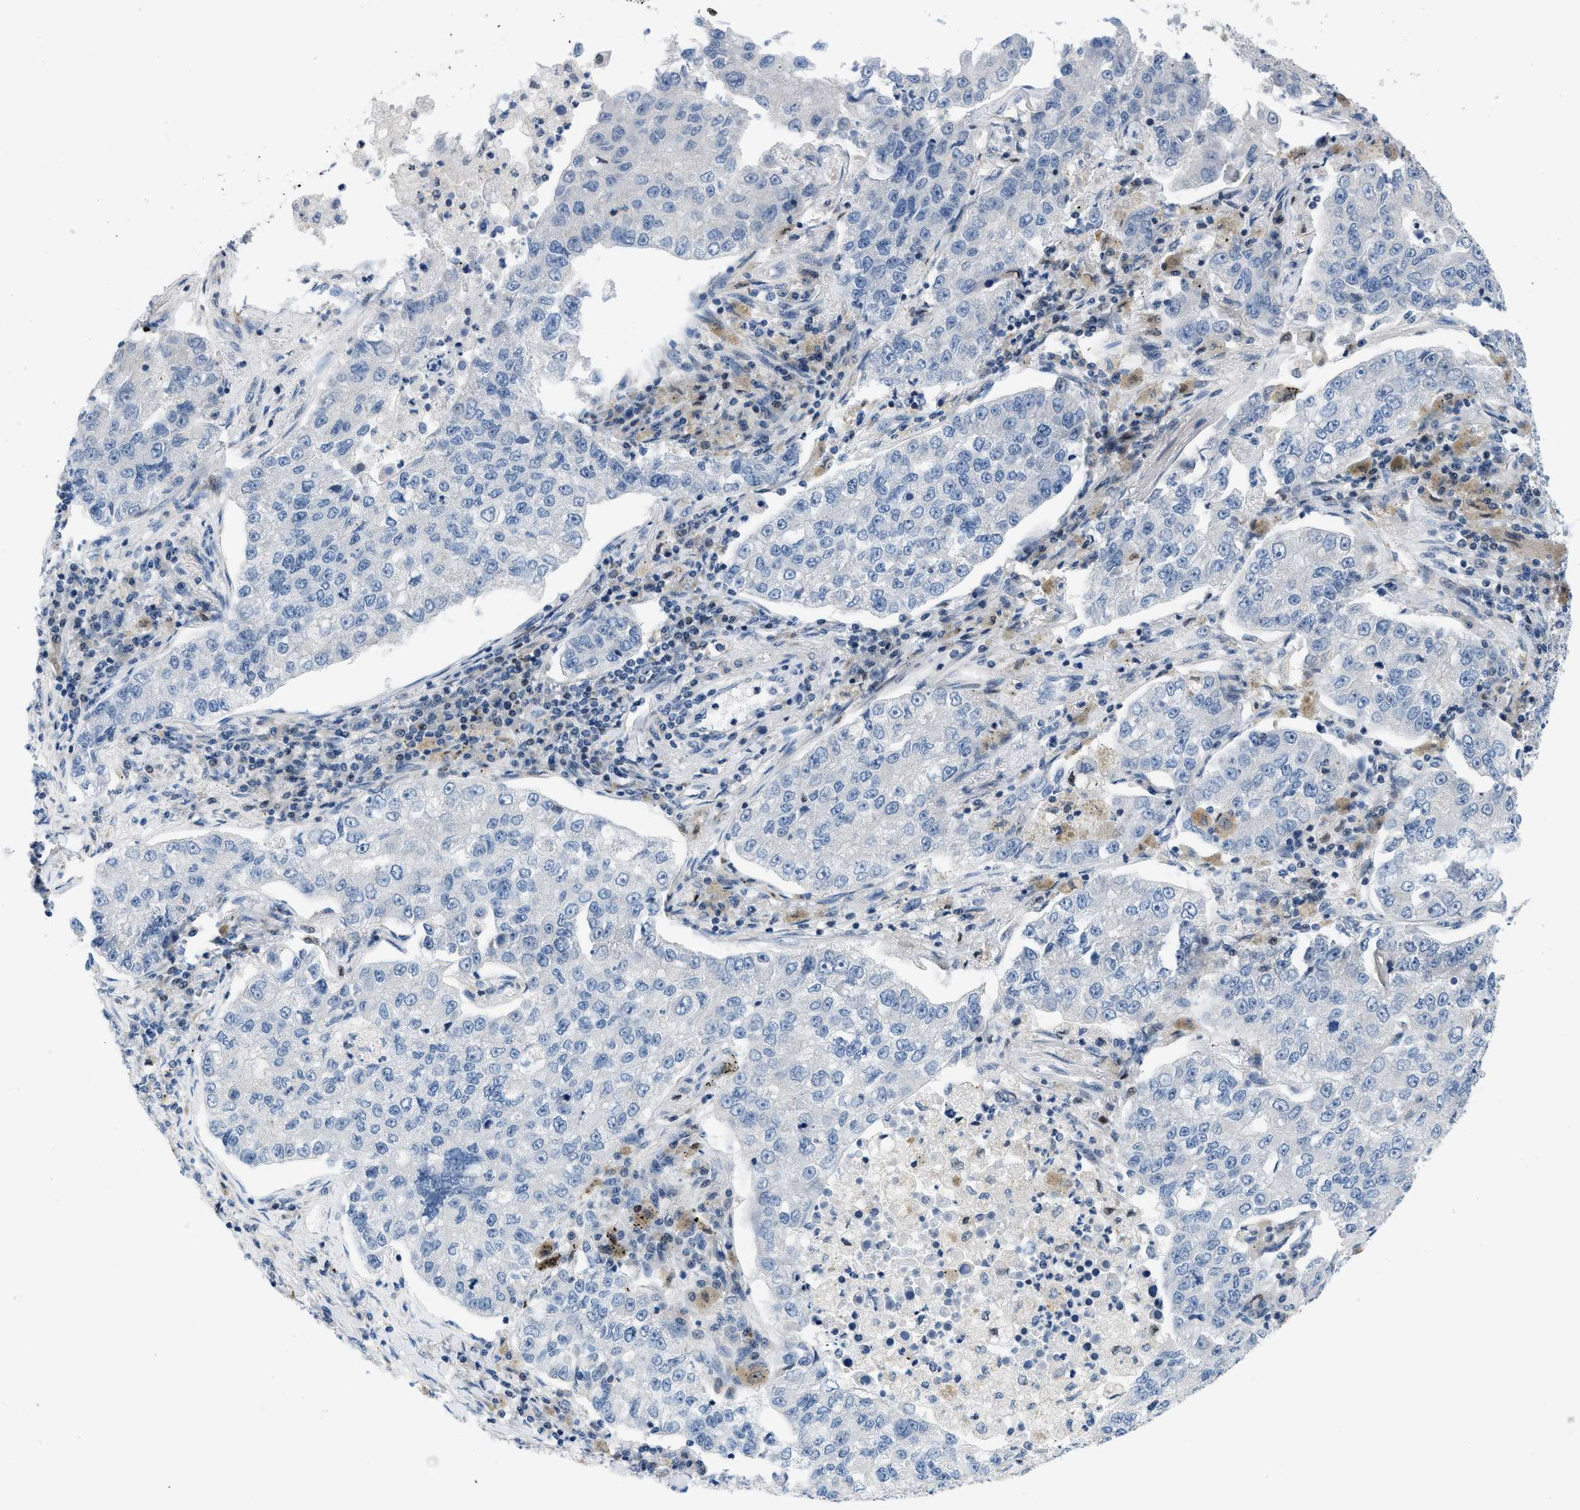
{"staining": {"intensity": "negative", "quantity": "none", "location": "none"}, "tissue": "lung cancer", "cell_type": "Tumor cells", "image_type": "cancer", "snomed": [{"axis": "morphology", "description": "Adenocarcinoma, NOS"}, {"axis": "topography", "description": "Lung"}], "caption": "A photomicrograph of lung cancer (adenocarcinoma) stained for a protein demonstrates no brown staining in tumor cells. (Brightfield microscopy of DAB immunohistochemistry (IHC) at high magnification).", "gene": "FDCSP", "patient": {"sex": "male", "age": 49}}